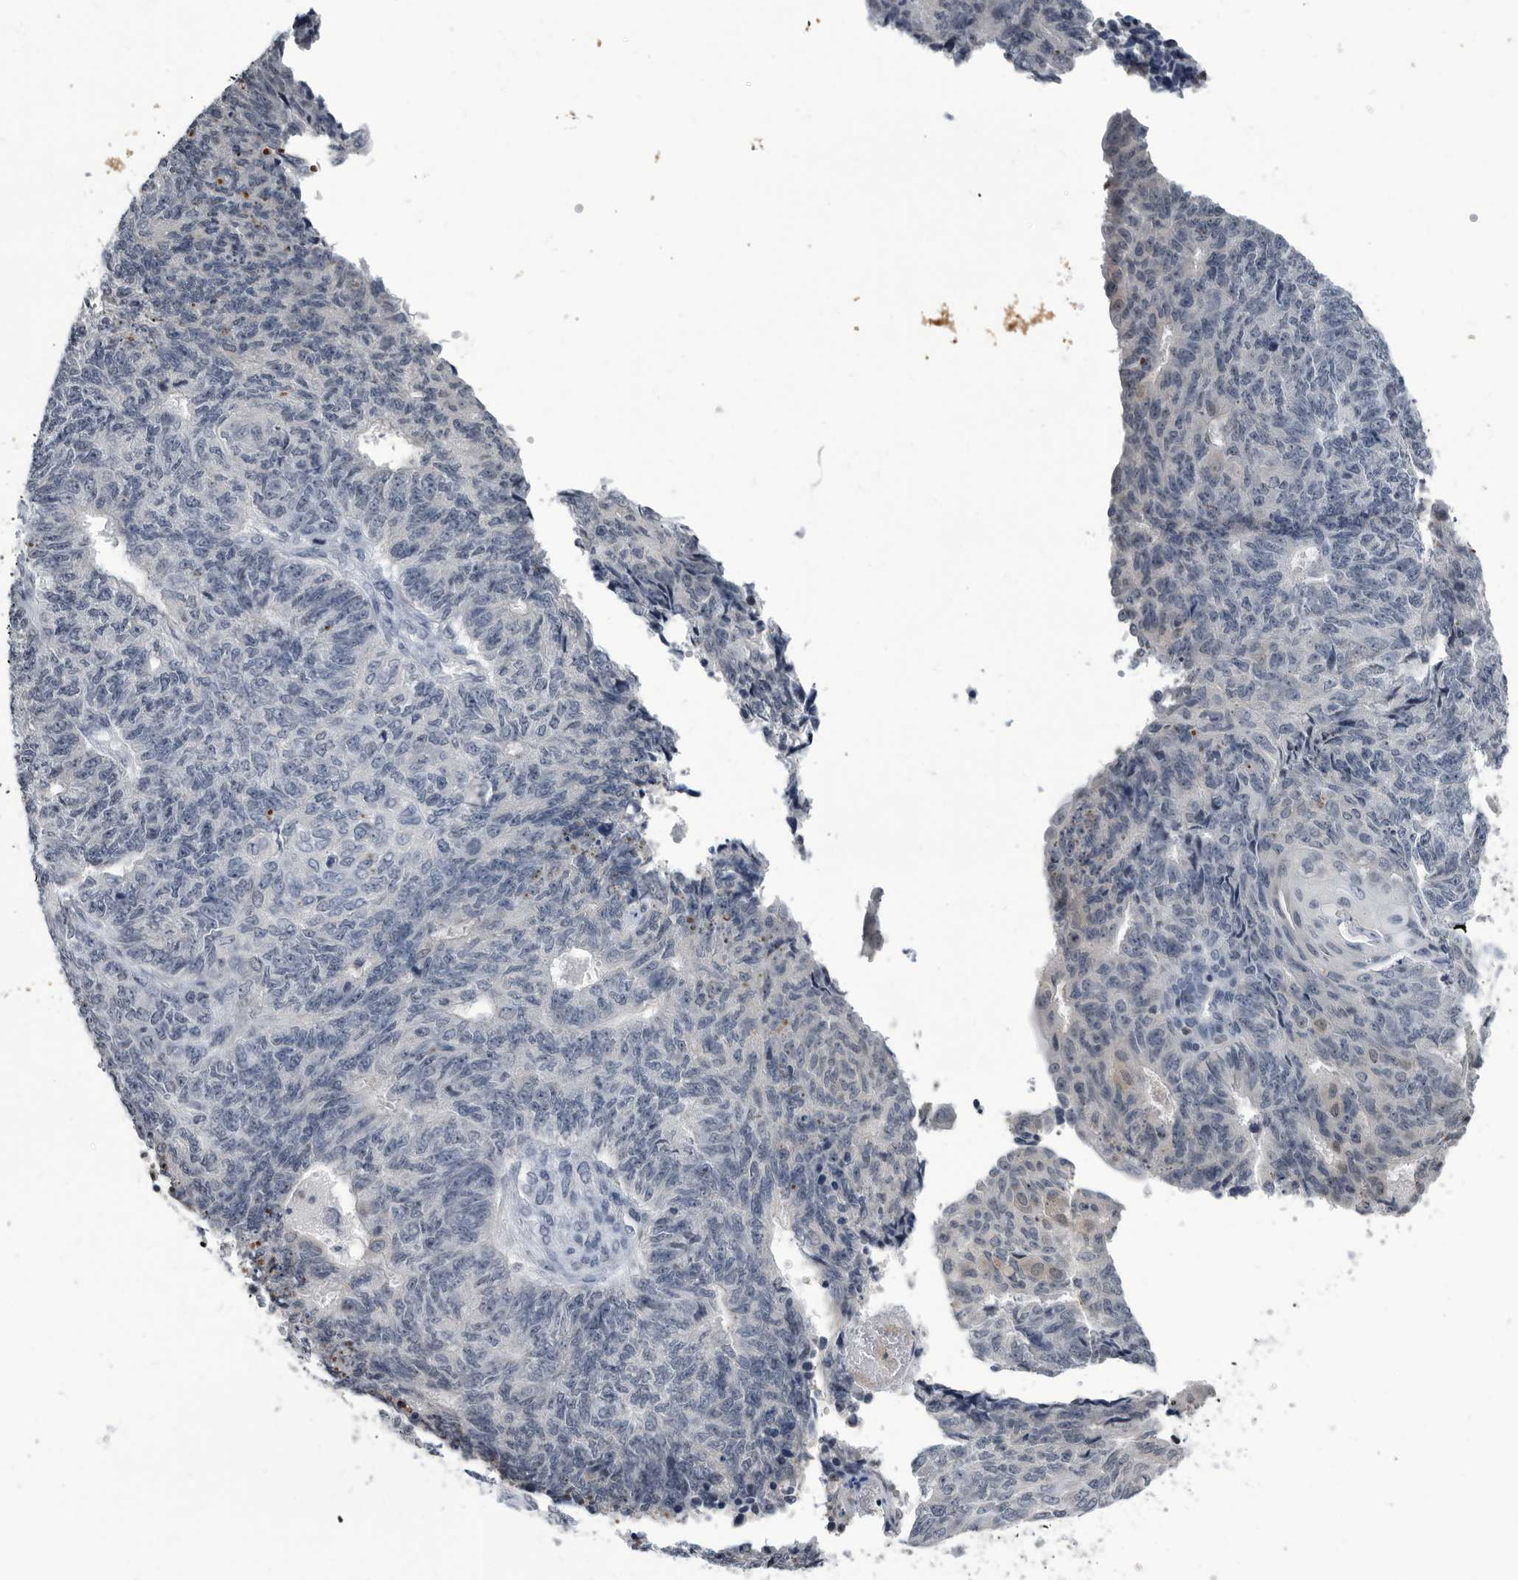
{"staining": {"intensity": "negative", "quantity": "none", "location": "none"}, "tissue": "endometrial cancer", "cell_type": "Tumor cells", "image_type": "cancer", "snomed": [{"axis": "morphology", "description": "Adenocarcinoma, NOS"}, {"axis": "topography", "description": "Endometrium"}], "caption": "The photomicrograph demonstrates no staining of tumor cells in endometrial cancer.", "gene": "TSTD1", "patient": {"sex": "female", "age": 32}}